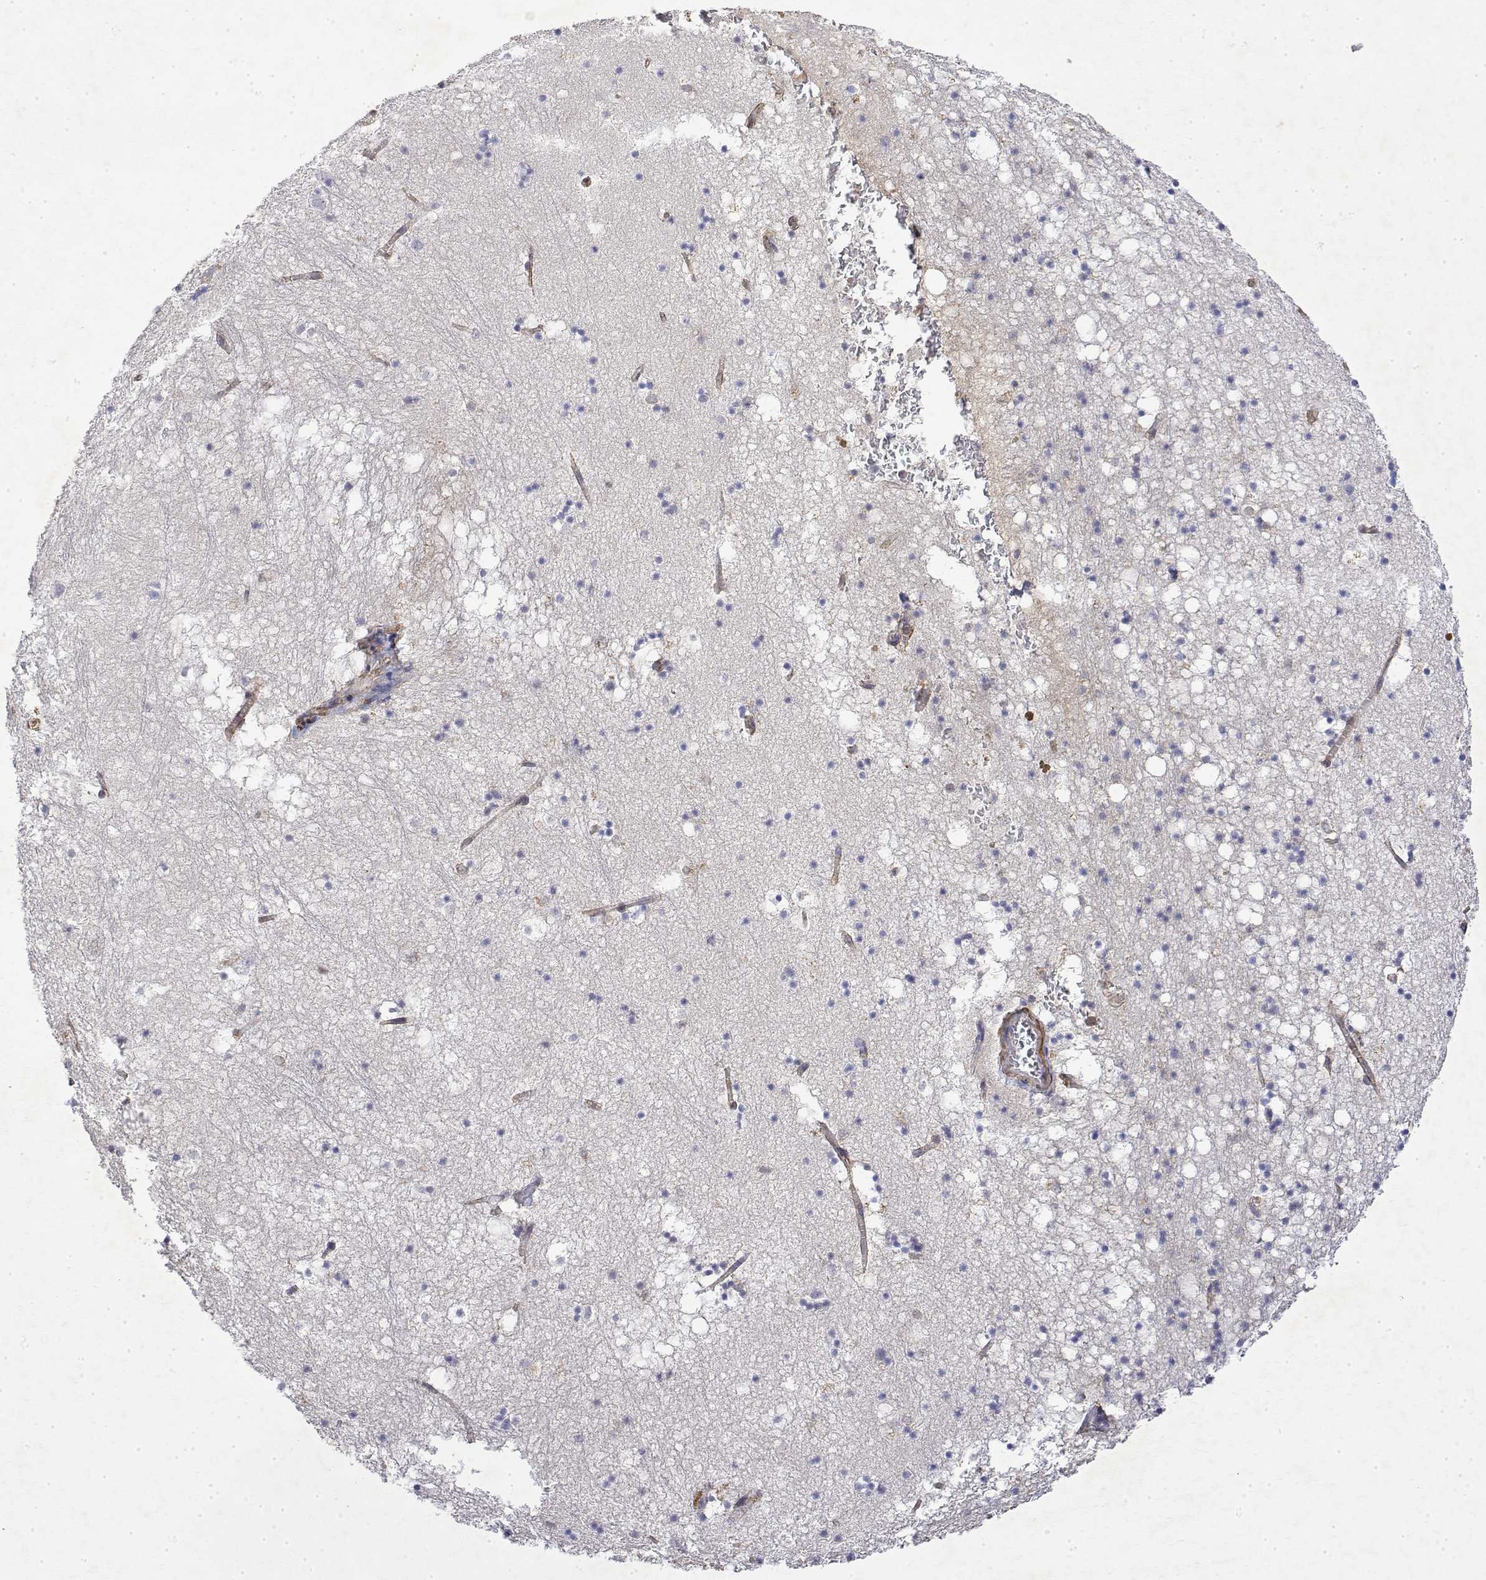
{"staining": {"intensity": "negative", "quantity": "none", "location": "none"}, "tissue": "hippocampus", "cell_type": "Glial cells", "image_type": "normal", "snomed": [{"axis": "morphology", "description": "Normal tissue, NOS"}, {"axis": "topography", "description": "Hippocampus"}], "caption": "High magnification brightfield microscopy of benign hippocampus stained with DAB (3,3'-diaminobenzidine) (brown) and counterstained with hematoxylin (blue): glial cells show no significant positivity. (DAB immunohistochemistry (IHC) visualized using brightfield microscopy, high magnification).", "gene": "SOWAHD", "patient": {"sex": "male", "age": 58}}